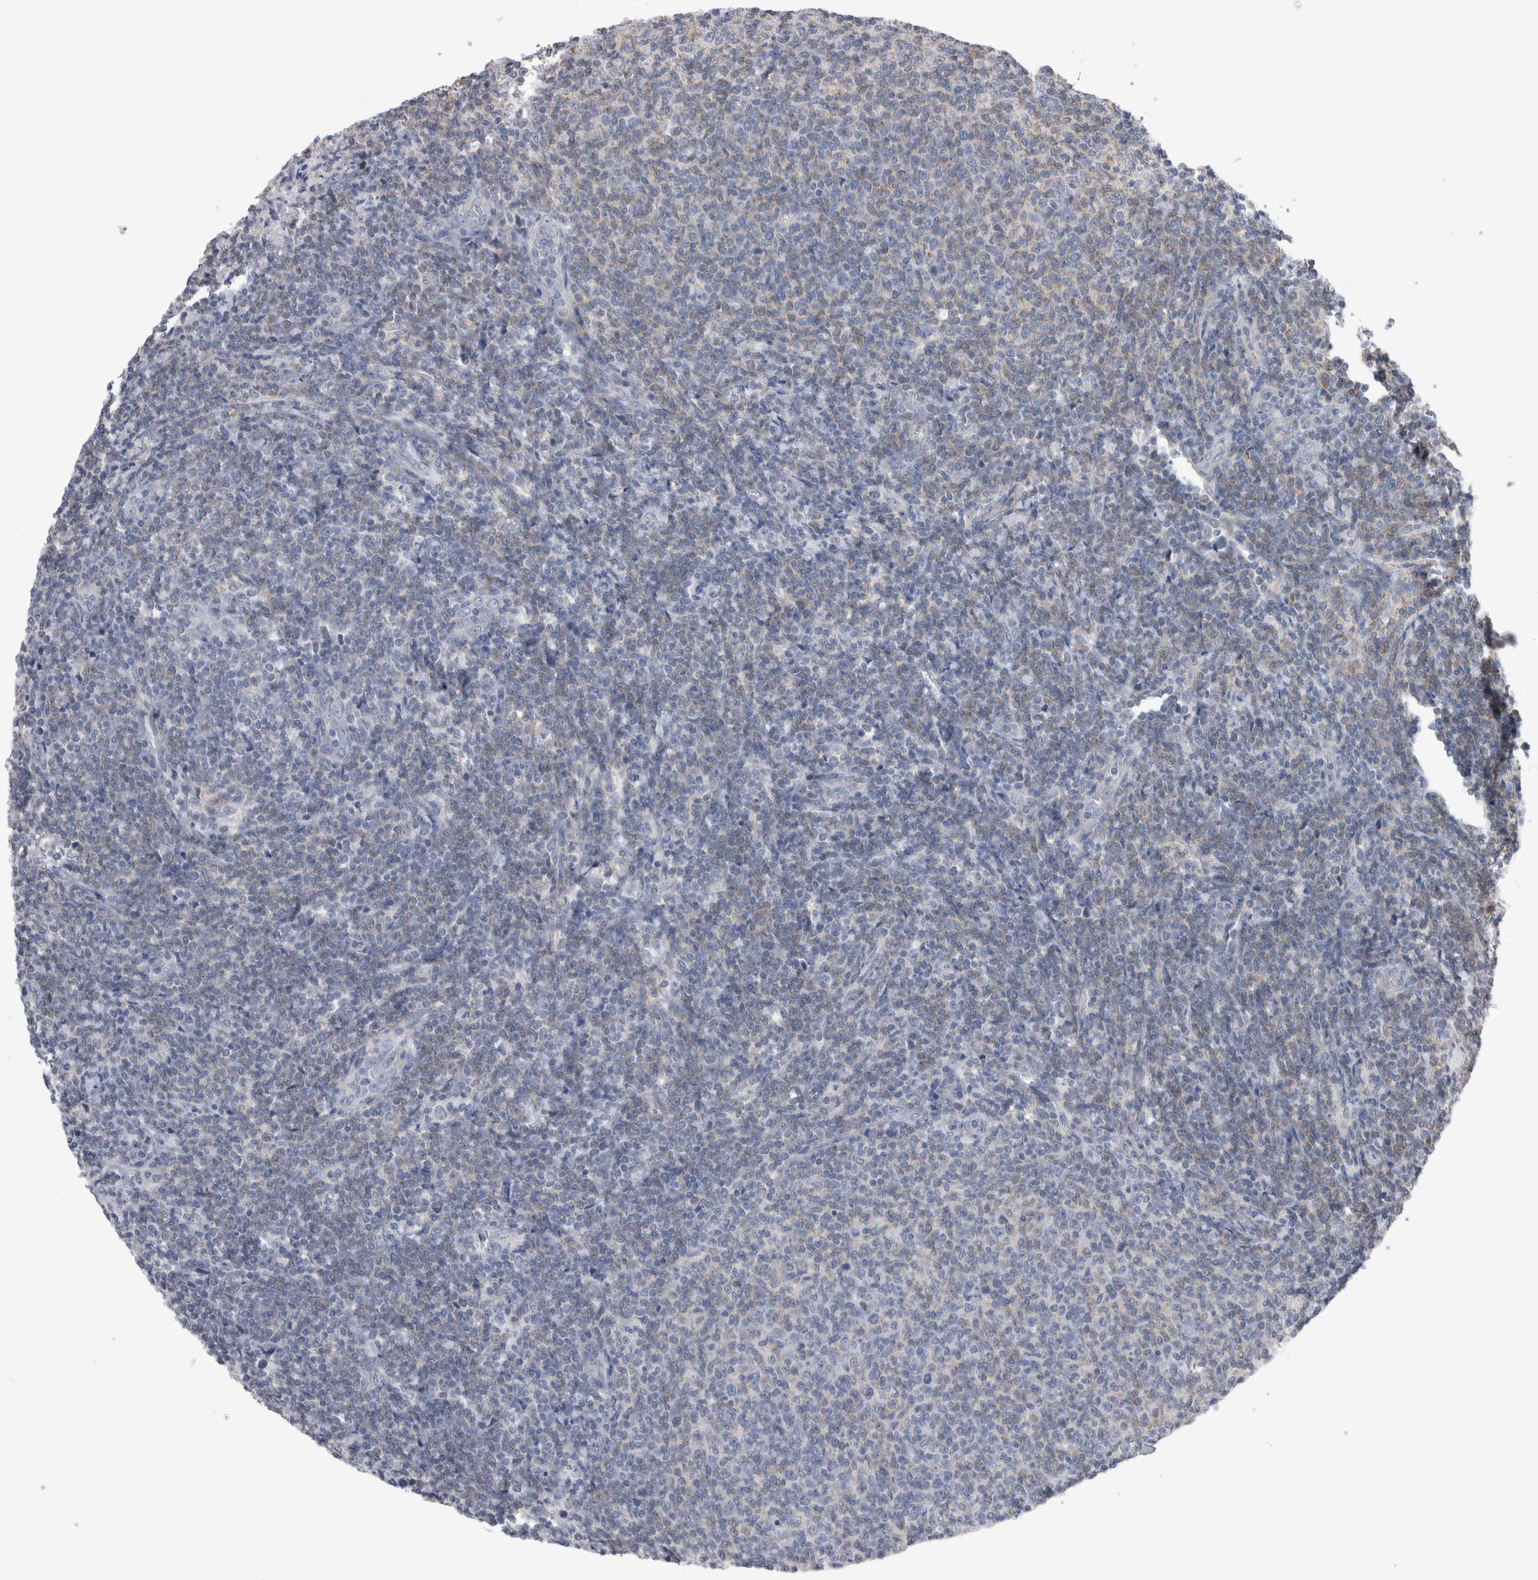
{"staining": {"intensity": "negative", "quantity": "none", "location": "none"}, "tissue": "lymphoma", "cell_type": "Tumor cells", "image_type": "cancer", "snomed": [{"axis": "morphology", "description": "Malignant lymphoma, non-Hodgkin's type, Low grade"}, {"axis": "topography", "description": "Lymph node"}], "caption": "IHC of human lymphoma shows no positivity in tumor cells.", "gene": "SMAP2", "patient": {"sex": "male", "age": 66}}